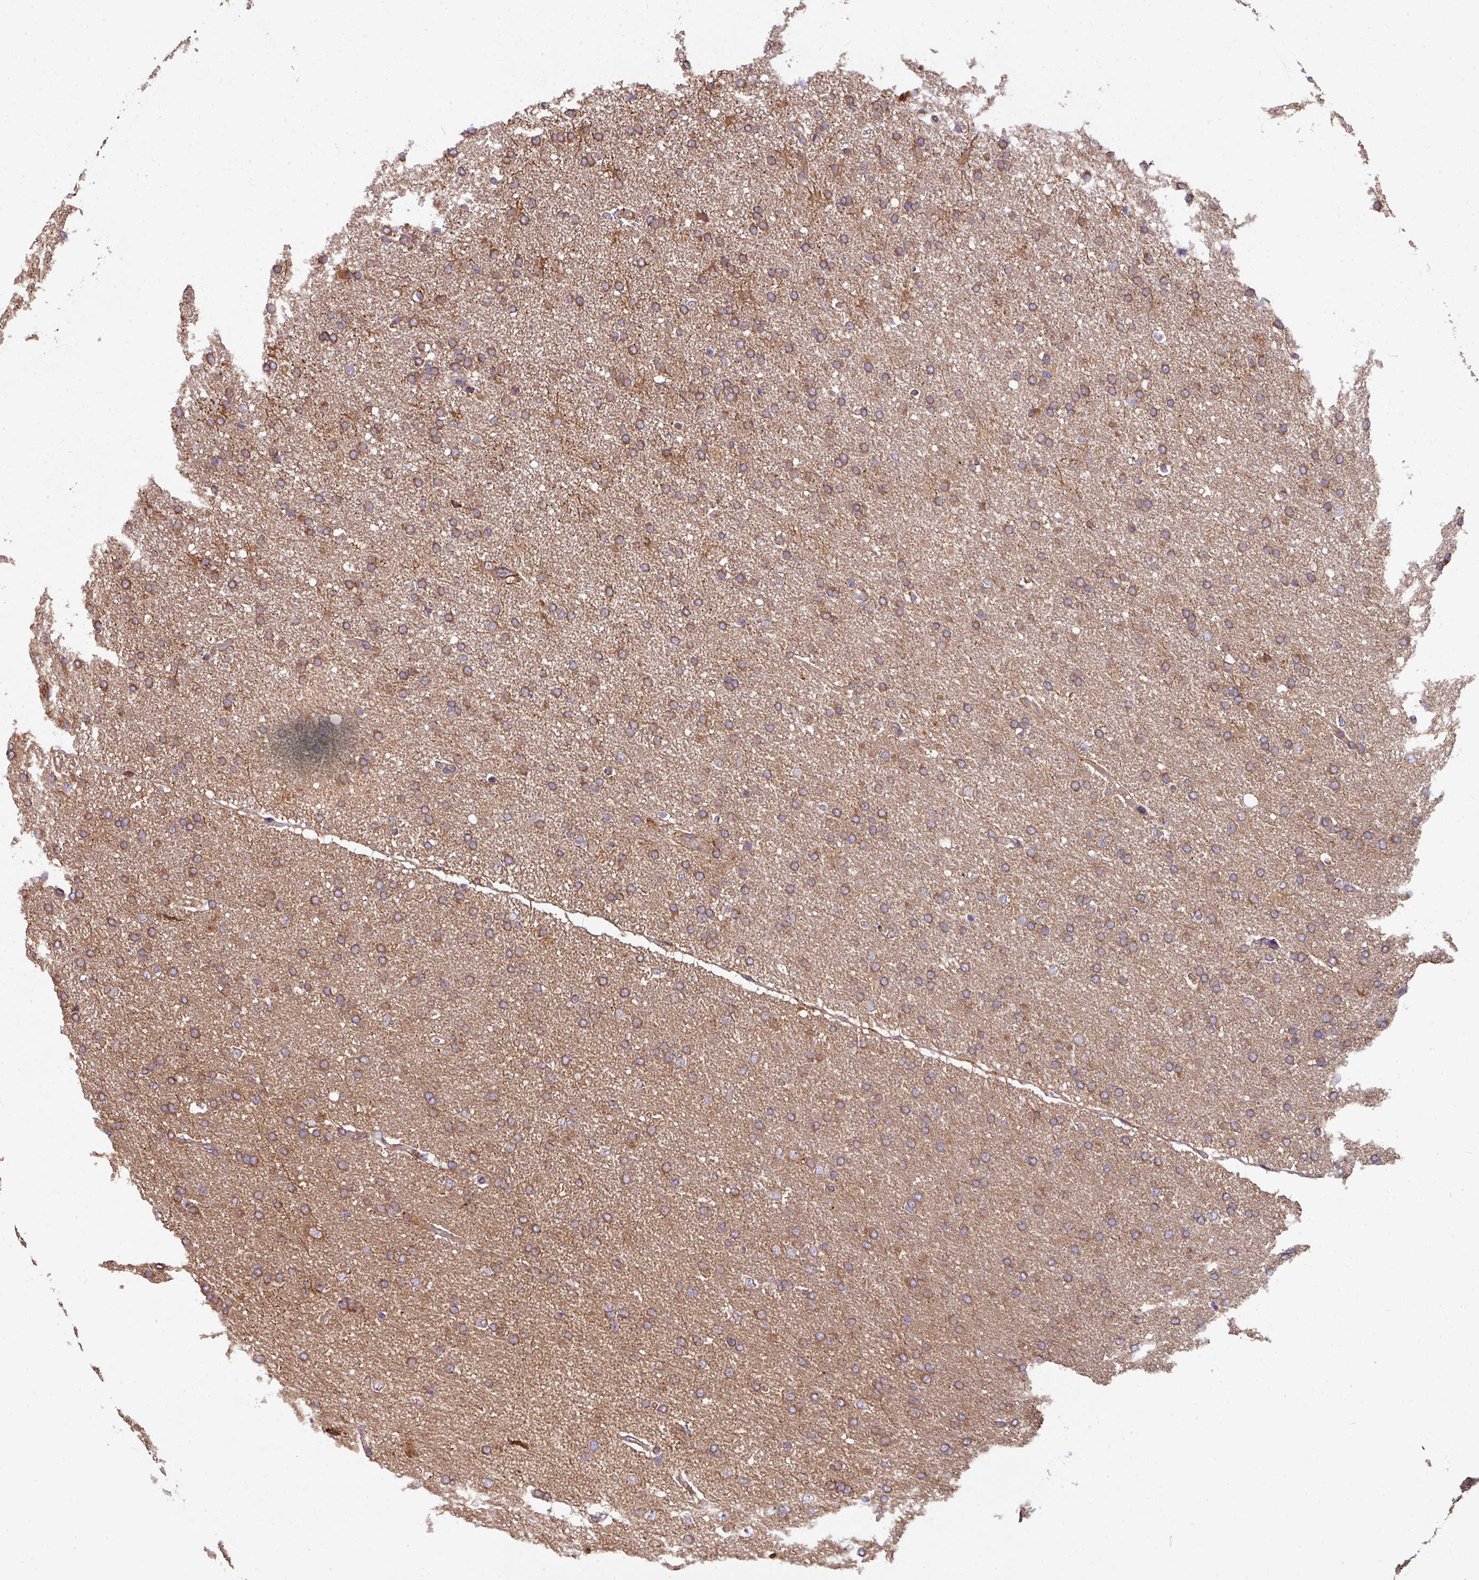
{"staining": {"intensity": "moderate", "quantity": ">75%", "location": "cytoplasmic/membranous"}, "tissue": "glioma", "cell_type": "Tumor cells", "image_type": "cancer", "snomed": [{"axis": "morphology", "description": "Glioma, malignant, High grade"}, {"axis": "topography", "description": "Brain"}], "caption": "Approximately >75% of tumor cells in glioma show moderate cytoplasmic/membranous protein positivity as visualized by brown immunohistochemical staining.", "gene": "FAT4", "patient": {"sex": "male", "age": 72}}